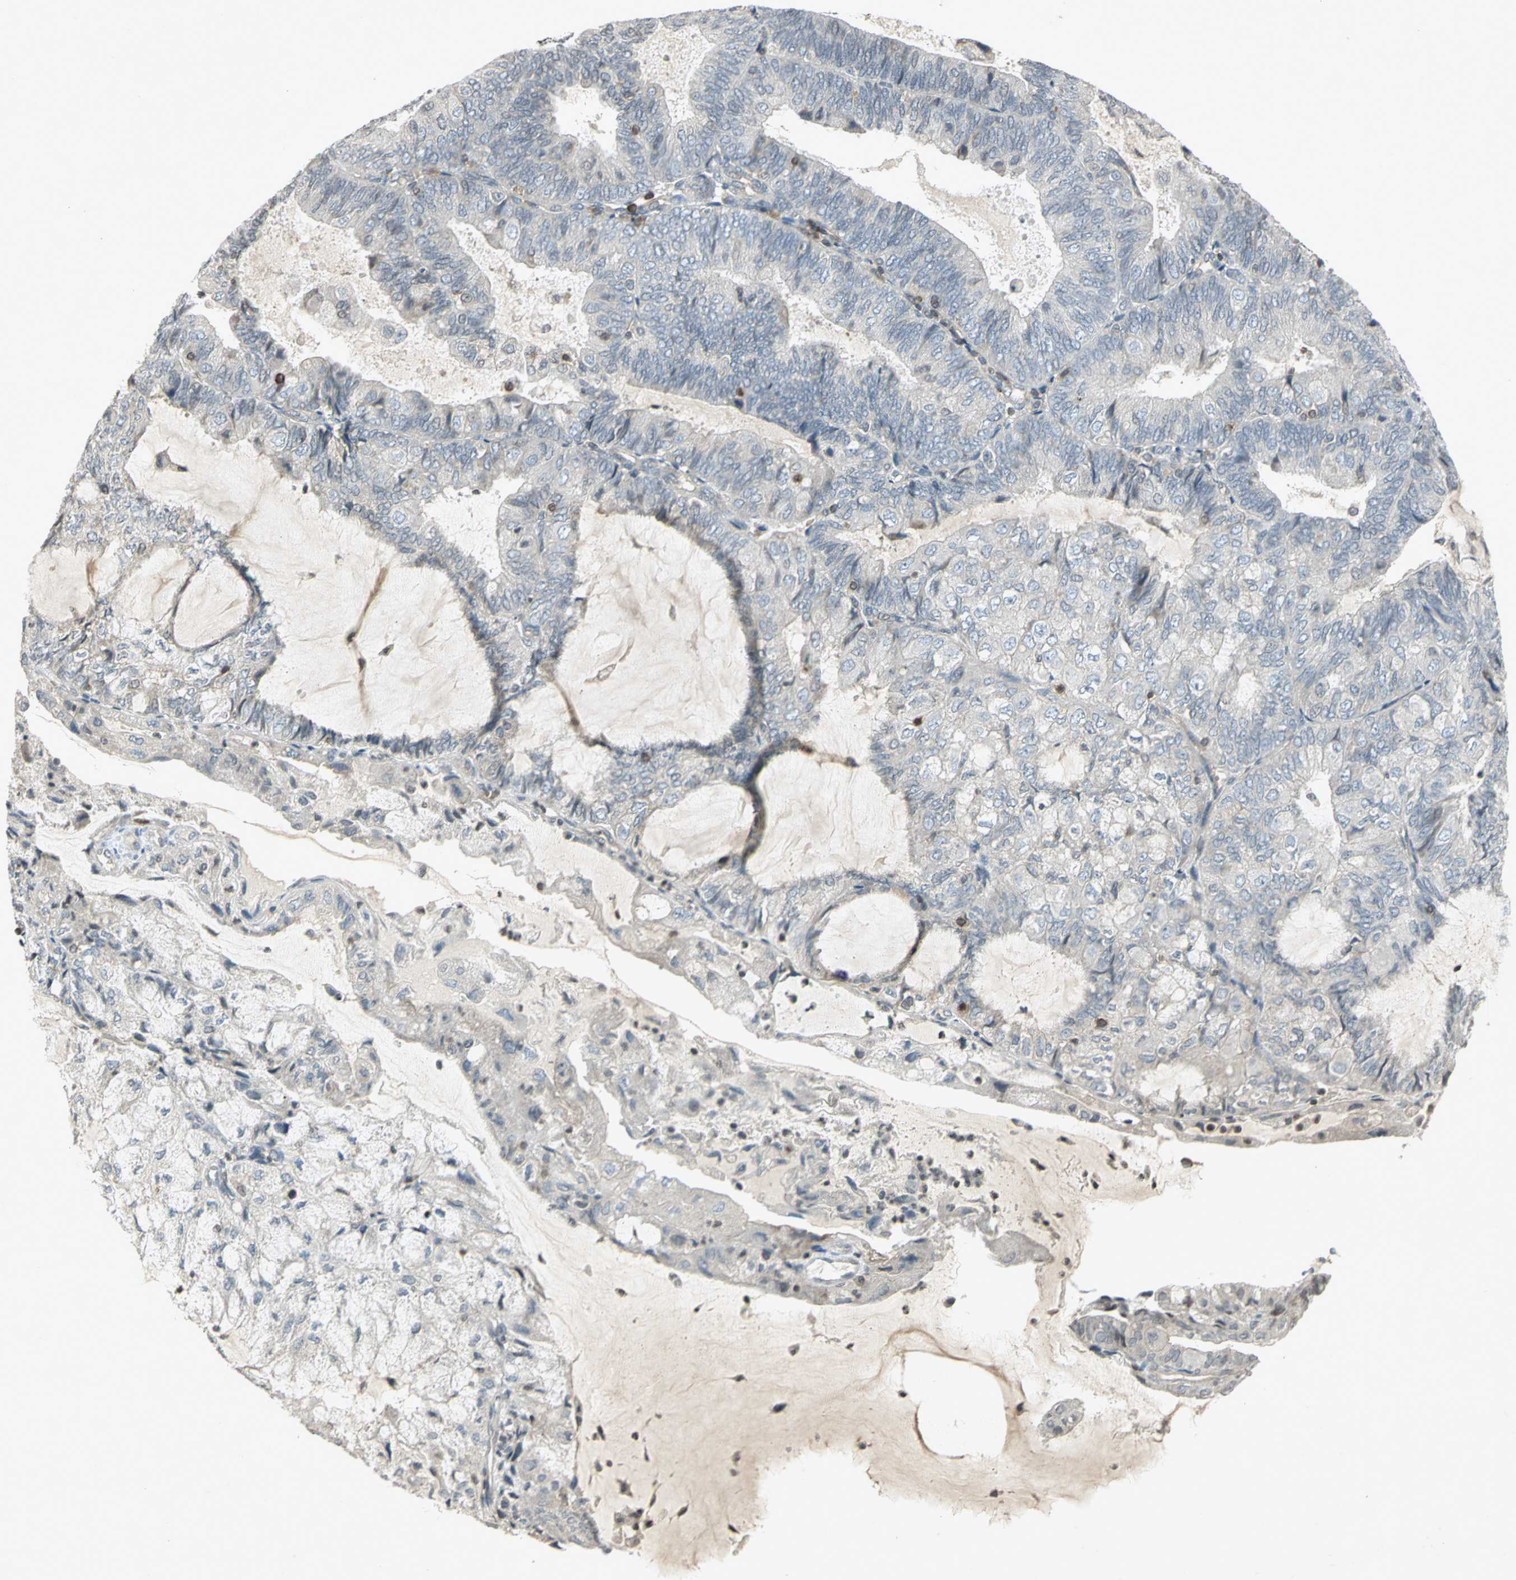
{"staining": {"intensity": "negative", "quantity": "none", "location": "none"}, "tissue": "endometrial cancer", "cell_type": "Tumor cells", "image_type": "cancer", "snomed": [{"axis": "morphology", "description": "Adenocarcinoma, NOS"}, {"axis": "topography", "description": "Endometrium"}], "caption": "Tumor cells show no significant protein staining in endometrial cancer (adenocarcinoma).", "gene": "IL16", "patient": {"sex": "female", "age": 81}}